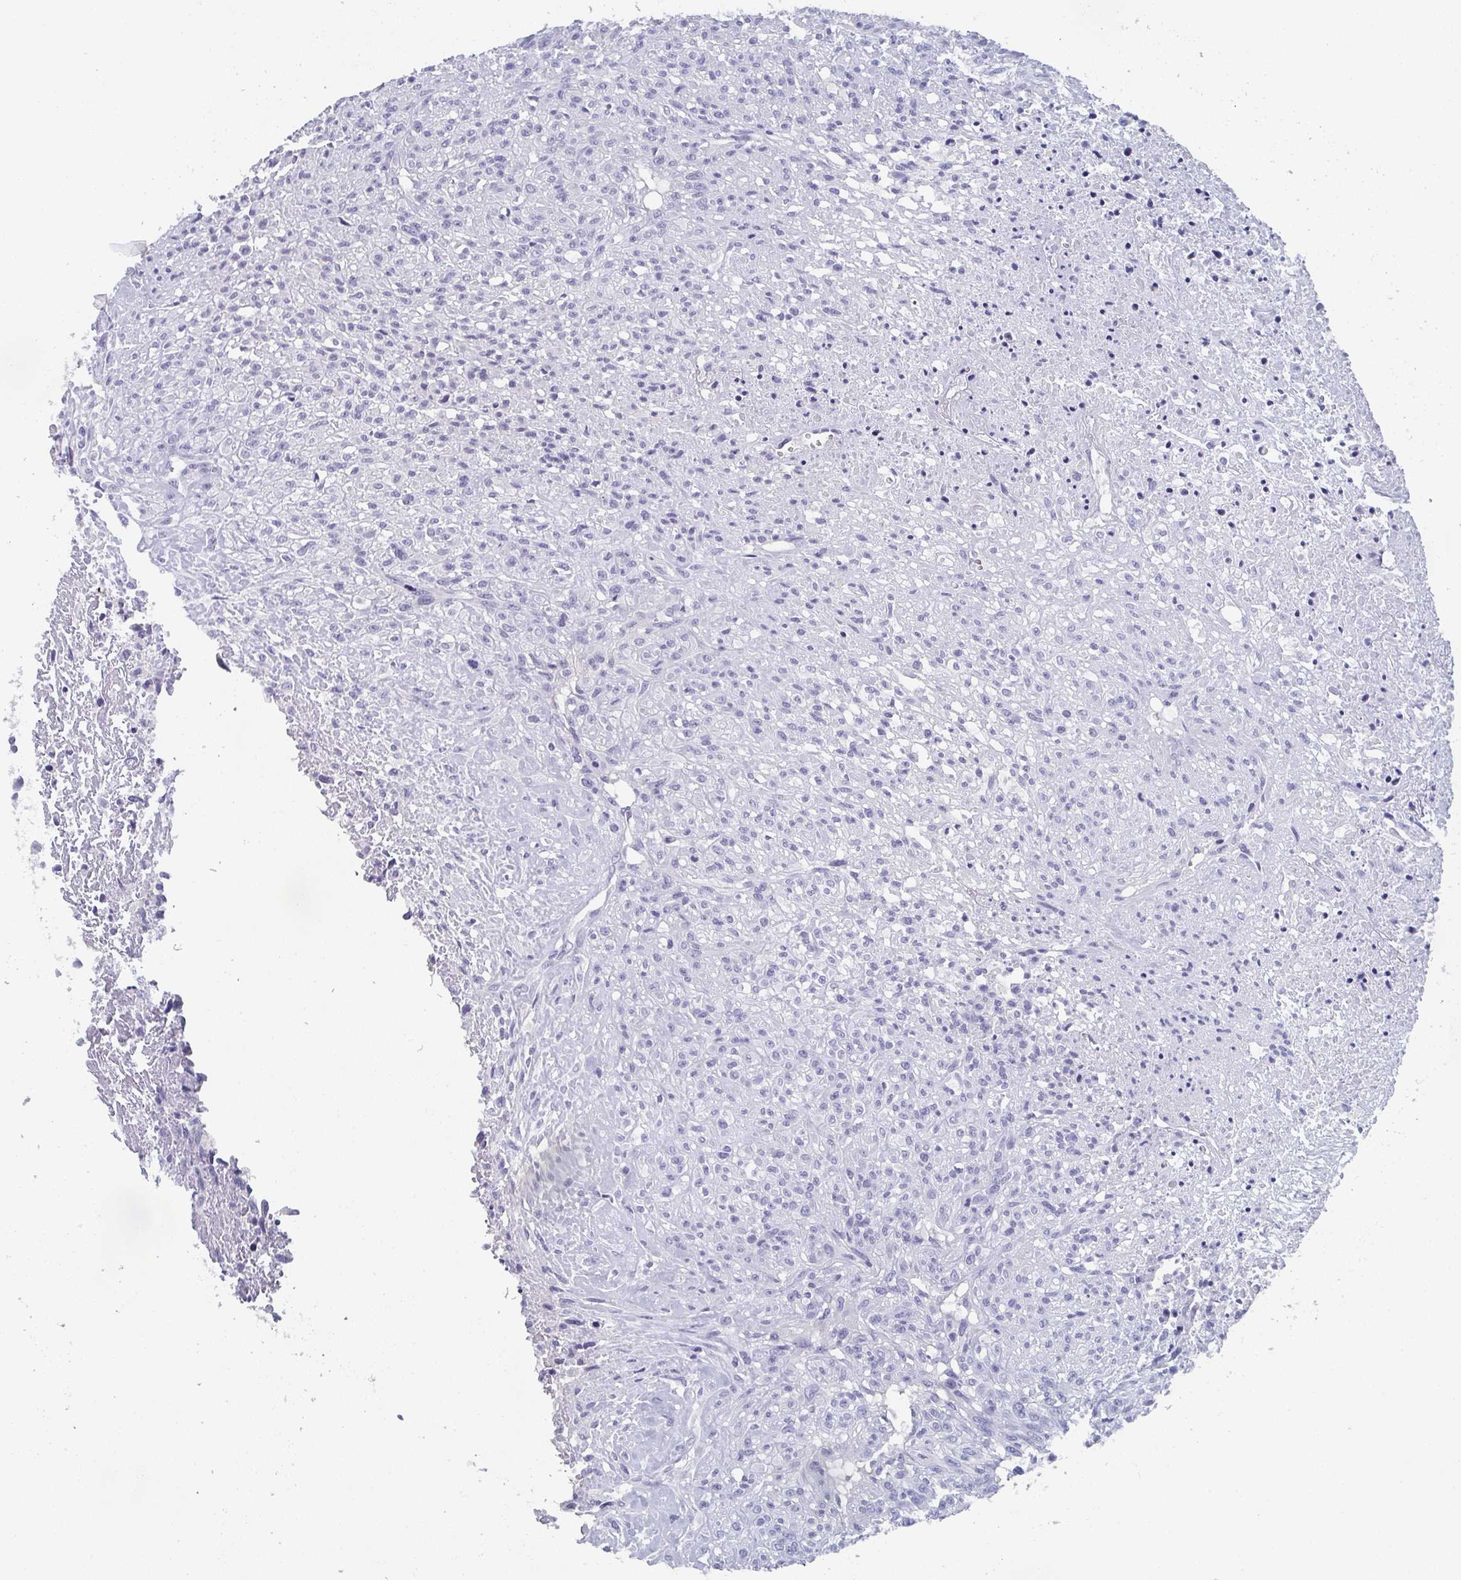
{"staining": {"intensity": "negative", "quantity": "none", "location": "none"}, "tissue": "renal cancer", "cell_type": "Tumor cells", "image_type": "cancer", "snomed": [{"axis": "morphology", "description": "Adenocarcinoma, NOS"}, {"axis": "topography", "description": "Kidney"}], "caption": "Photomicrograph shows no significant protein positivity in tumor cells of renal cancer (adenocarcinoma).", "gene": "DYDC2", "patient": {"sex": "male", "age": 58}}